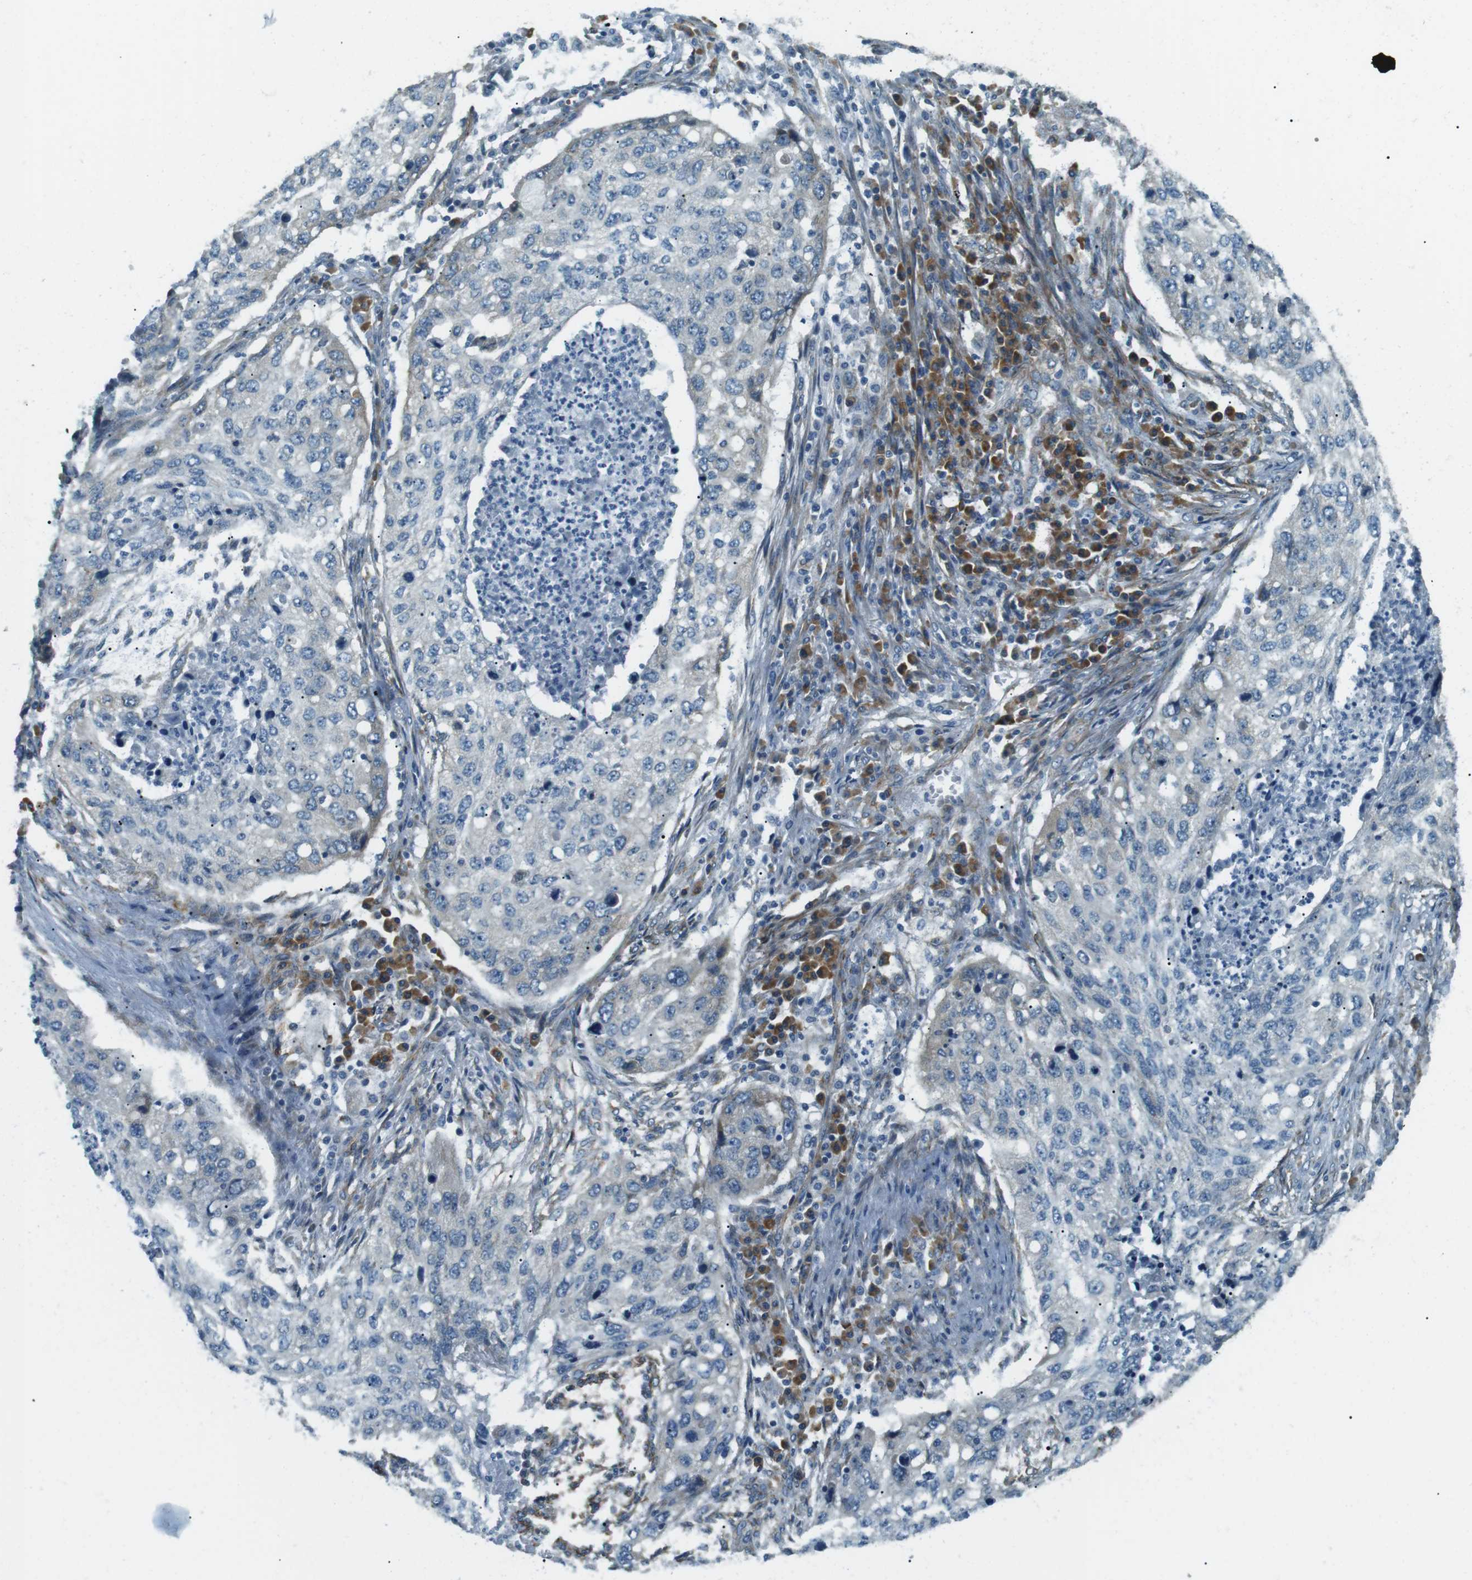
{"staining": {"intensity": "negative", "quantity": "none", "location": "none"}, "tissue": "lung cancer", "cell_type": "Tumor cells", "image_type": "cancer", "snomed": [{"axis": "morphology", "description": "Squamous cell carcinoma, NOS"}, {"axis": "topography", "description": "Lung"}], "caption": "An immunohistochemistry (IHC) photomicrograph of lung squamous cell carcinoma is shown. There is no staining in tumor cells of lung squamous cell carcinoma. (DAB (3,3'-diaminobenzidine) immunohistochemistry (IHC) with hematoxylin counter stain).", "gene": "ODR4", "patient": {"sex": "female", "age": 63}}